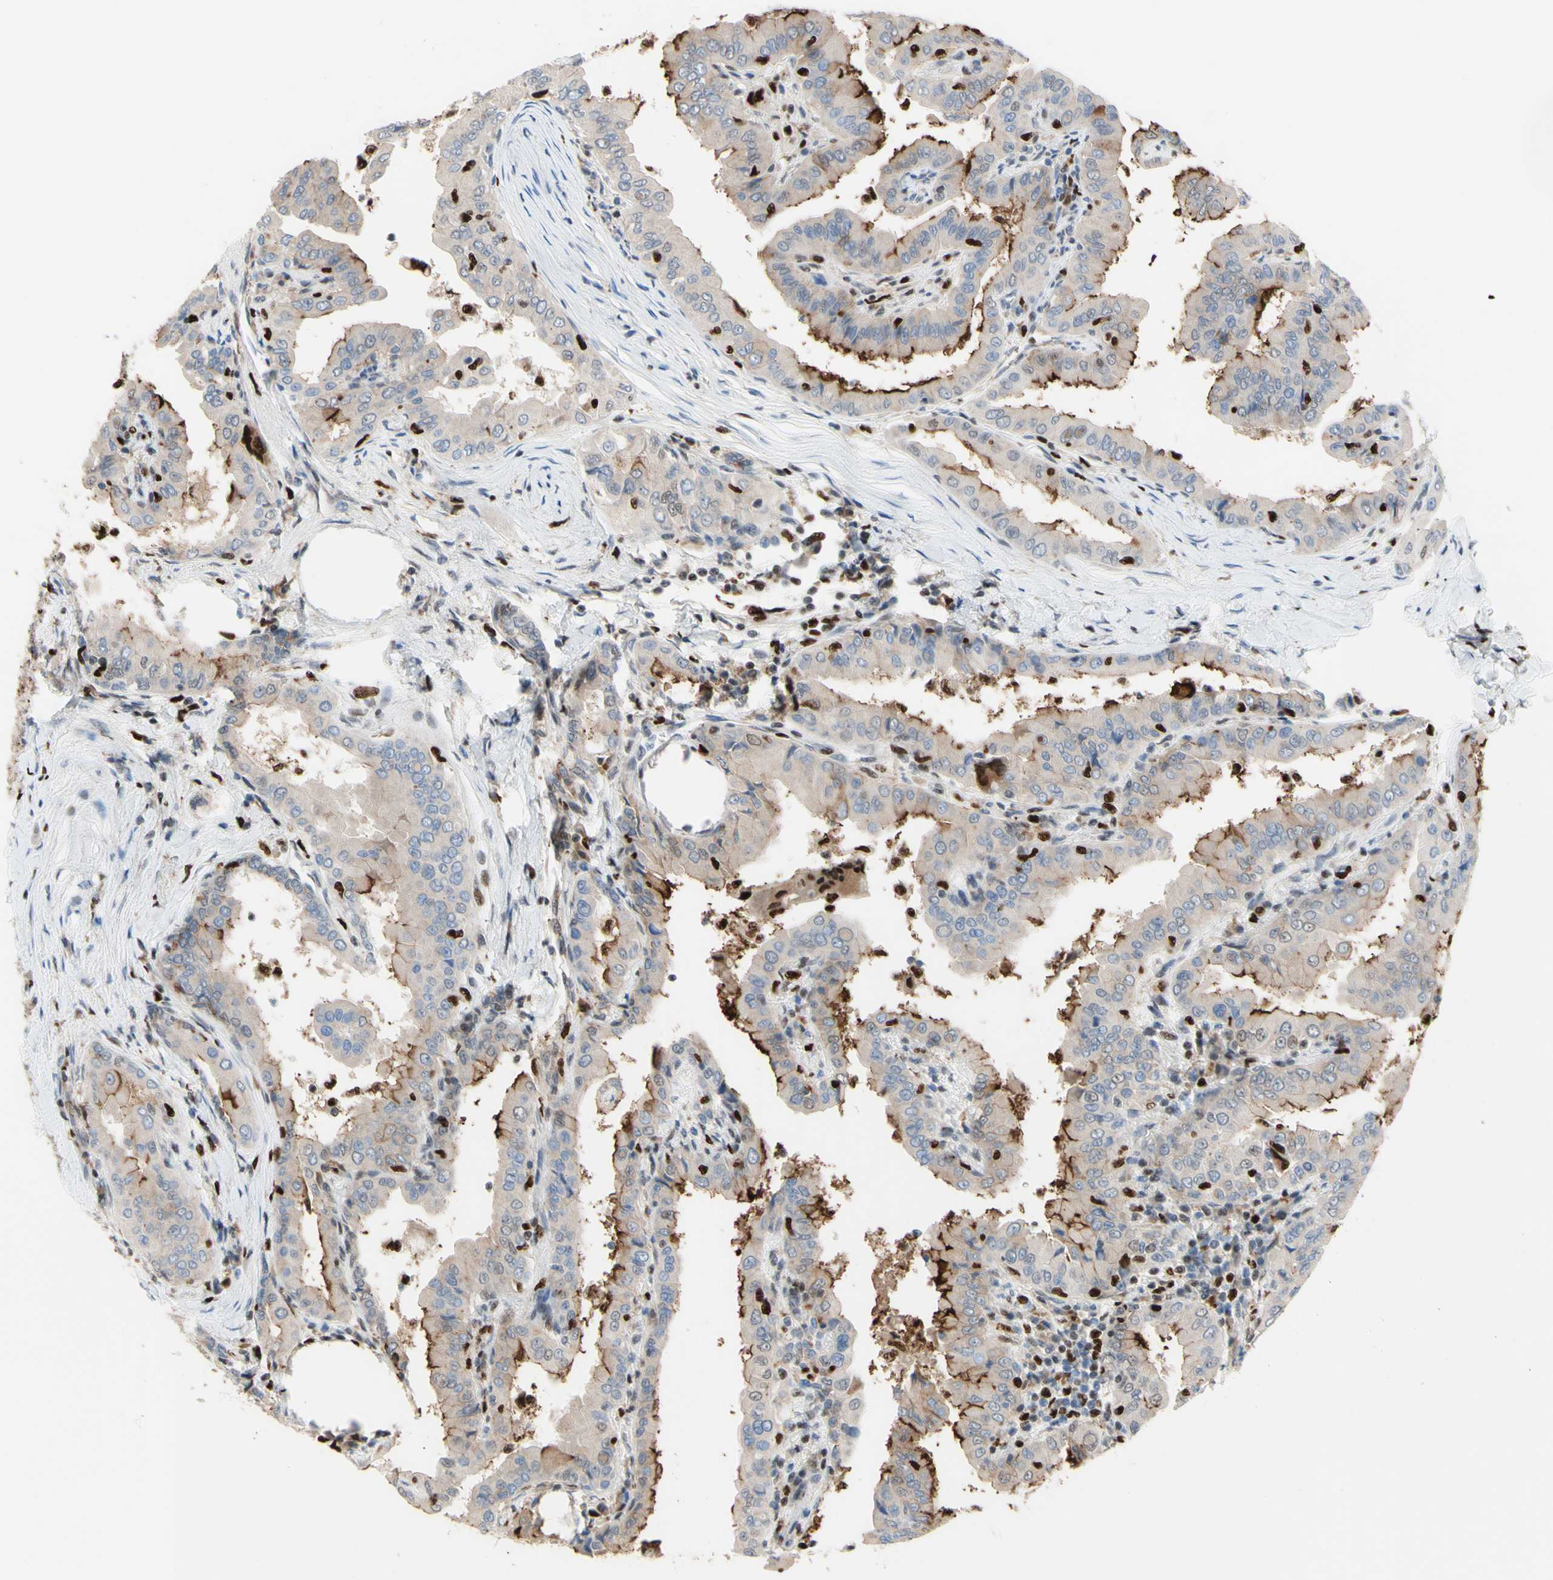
{"staining": {"intensity": "weak", "quantity": ">75%", "location": "cytoplasmic/membranous"}, "tissue": "thyroid cancer", "cell_type": "Tumor cells", "image_type": "cancer", "snomed": [{"axis": "morphology", "description": "Papillary adenocarcinoma, NOS"}, {"axis": "topography", "description": "Thyroid gland"}], "caption": "Thyroid cancer (papillary adenocarcinoma) stained with a protein marker exhibits weak staining in tumor cells.", "gene": "EED", "patient": {"sex": "male", "age": 33}}